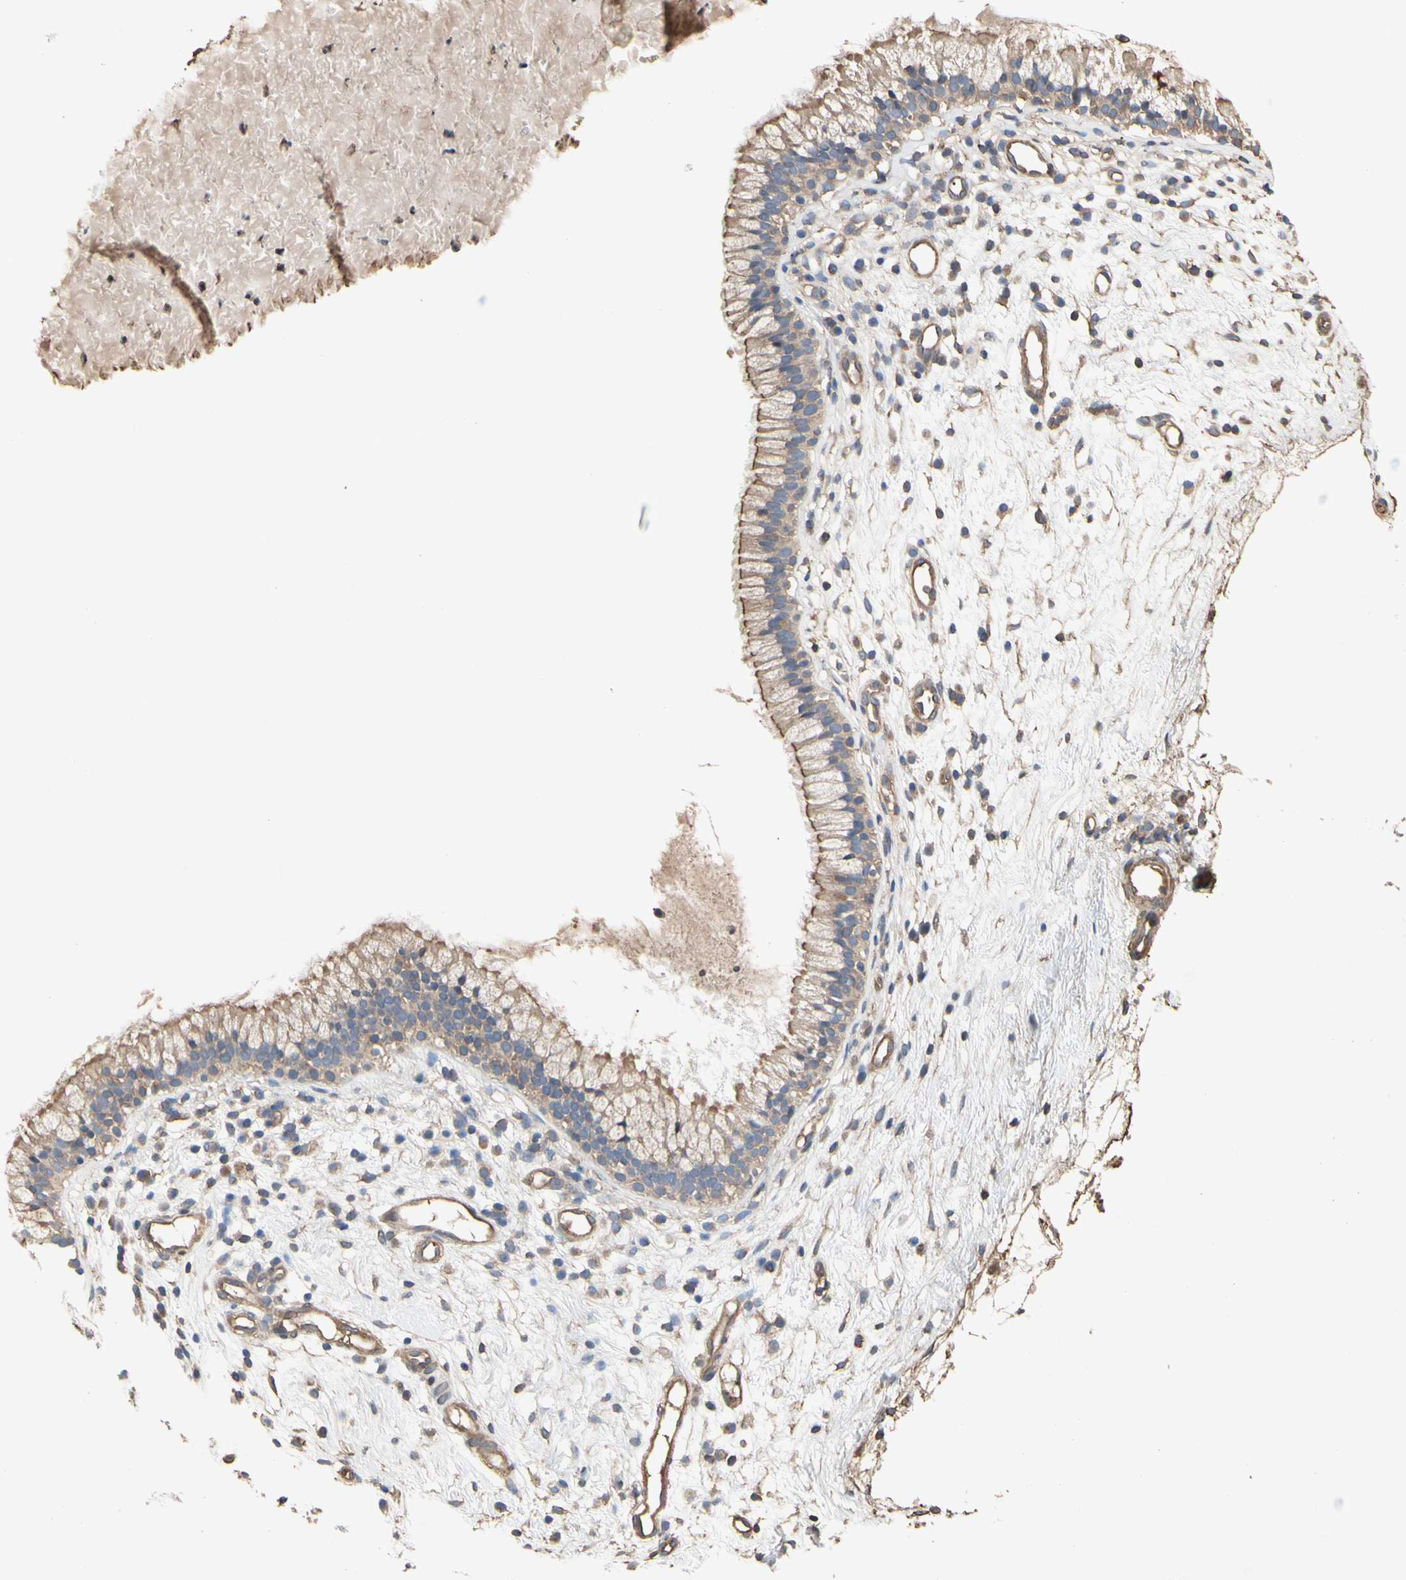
{"staining": {"intensity": "moderate", "quantity": ">75%", "location": "cytoplasmic/membranous"}, "tissue": "nasopharynx", "cell_type": "Respiratory epithelial cells", "image_type": "normal", "snomed": [{"axis": "morphology", "description": "Normal tissue, NOS"}, {"axis": "topography", "description": "Nasopharynx"}], "caption": "Normal nasopharynx shows moderate cytoplasmic/membranous staining in about >75% of respiratory epithelial cells, visualized by immunohistochemistry.", "gene": "PDZK1", "patient": {"sex": "male", "age": 21}}